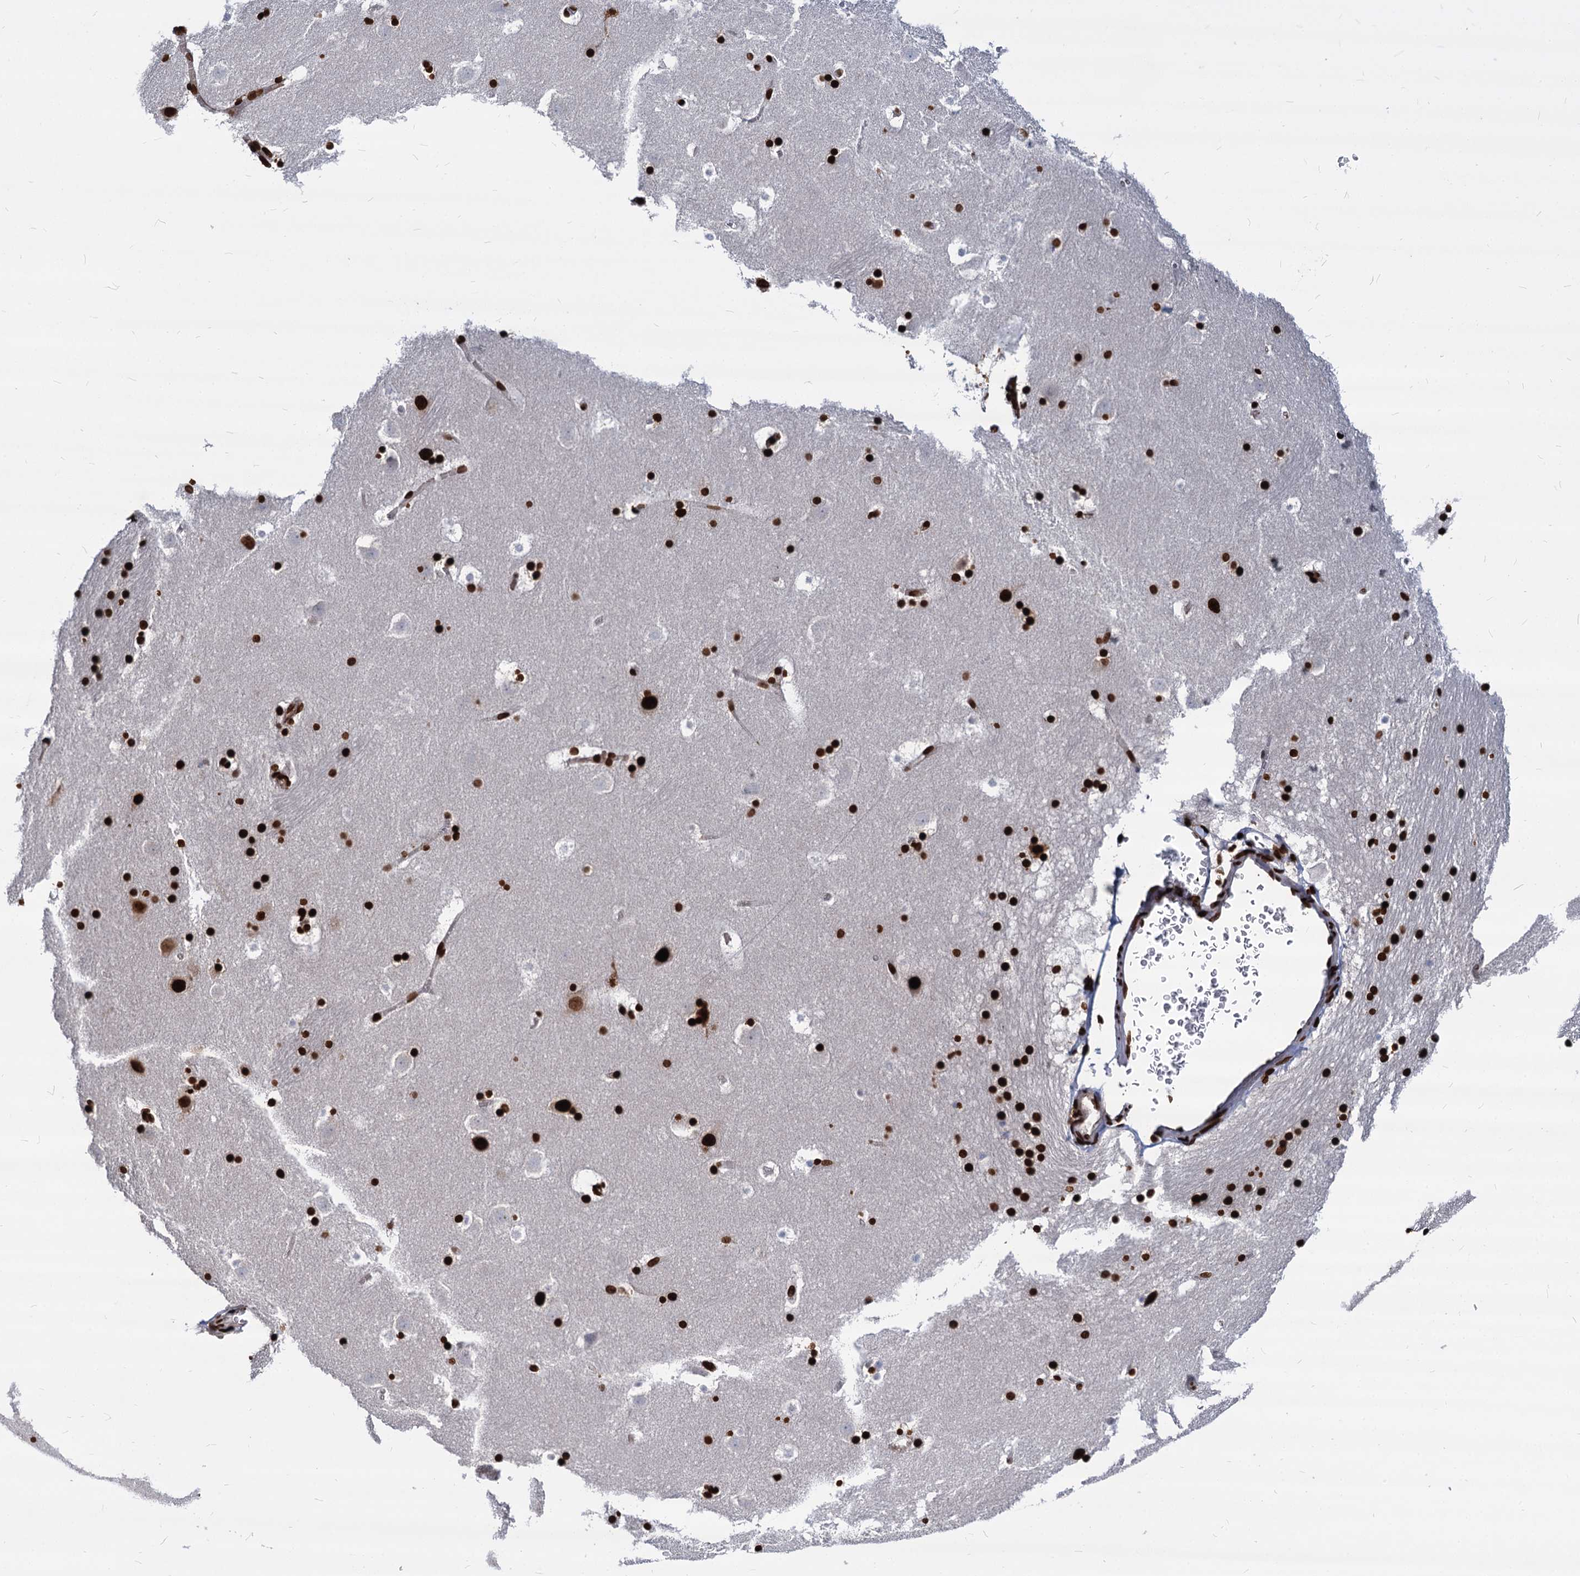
{"staining": {"intensity": "strong", "quantity": ">75%", "location": "nuclear"}, "tissue": "caudate", "cell_type": "Glial cells", "image_type": "normal", "snomed": [{"axis": "morphology", "description": "Normal tissue, NOS"}, {"axis": "topography", "description": "Lateral ventricle wall"}], "caption": "Immunohistochemistry (IHC) micrograph of normal caudate: human caudate stained using immunohistochemistry demonstrates high levels of strong protein expression localized specifically in the nuclear of glial cells, appearing as a nuclear brown color.", "gene": "MECP2", "patient": {"sex": "male", "age": 45}}